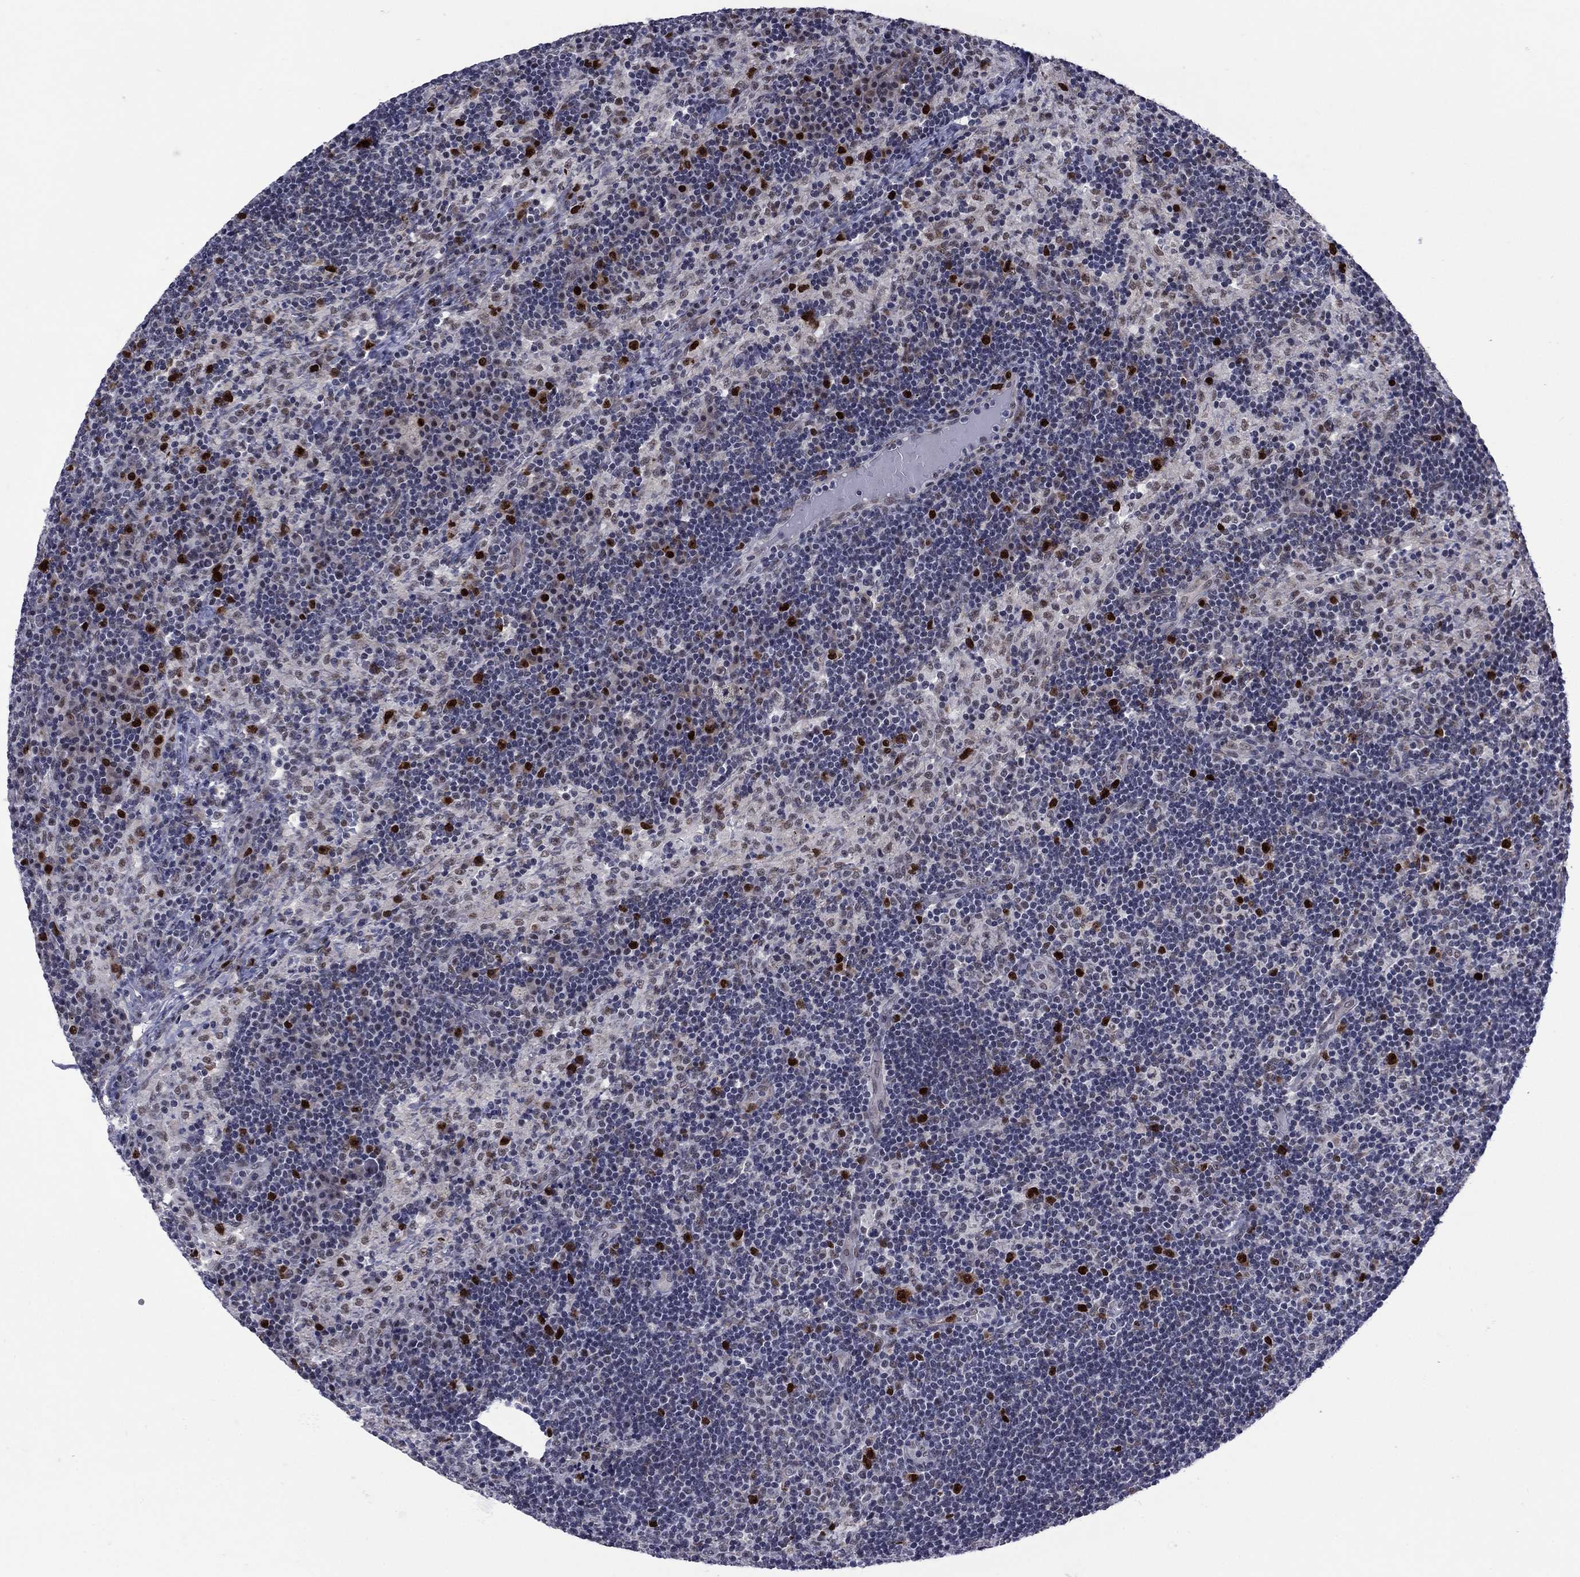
{"staining": {"intensity": "strong", "quantity": "25%-75%", "location": "nuclear"}, "tissue": "lymph node", "cell_type": "Germinal center cells", "image_type": "normal", "snomed": [{"axis": "morphology", "description": "Normal tissue, NOS"}, {"axis": "topography", "description": "Lymph node"}], "caption": "Immunohistochemistry (IHC) of unremarkable lymph node reveals high levels of strong nuclear staining in about 25%-75% of germinal center cells. (DAB (3,3'-diaminobenzidine) IHC with brightfield microscopy, high magnification).", "gene": "CDCA5", "patient": {"sex": "male", "age": 63}}